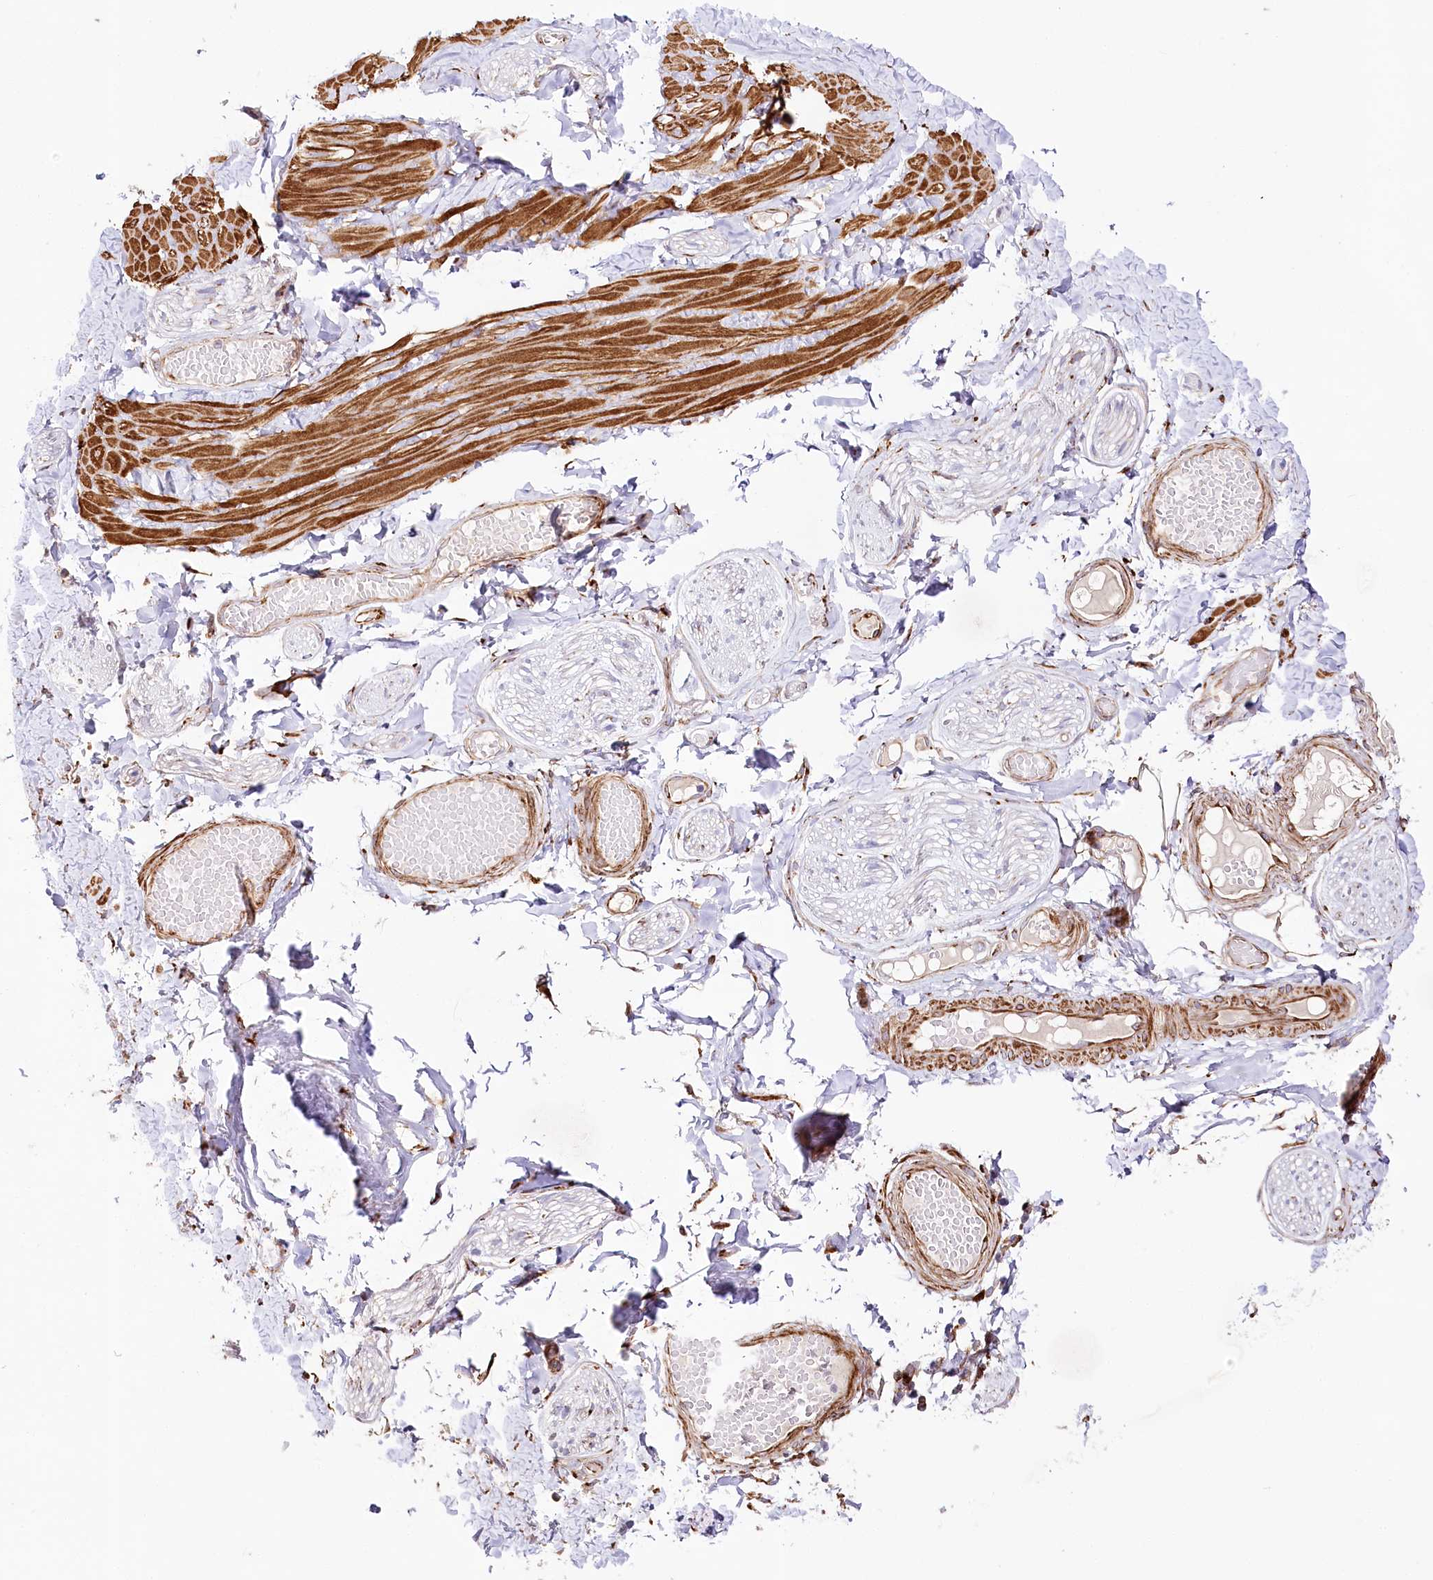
{"staining": {"intensity": "moderate", "quantity": "25%-75%", "location": "cytoplasmic/membranous"}, "tissue": "adipose tissue", "cell_type": "Adipocytes", "image_type": "normal", "snomed": [{"axis": "morphology", "description": "Normal tissue, NOS"}, {"axis": "topography", "description": "Adipose tissue"}, {"axis": "topography", "description": "Vascular tissue"}, {"axis": "topography", "description": "Peripheral nerve tissue"}], "caption": "Protein analysis of normal adipose tissue exhibits moderate cytoplasmic/membranous positivity in about 25%-75% of adipocytes. The staining was performed using DAB (3,3'-diaminobenzidine), with brown indicating positive protein expression. Nuclei are stained blue with hematoxylin.", "gene": "ABRAXAS2", "patient": {"sex": "male", "age": 25}}